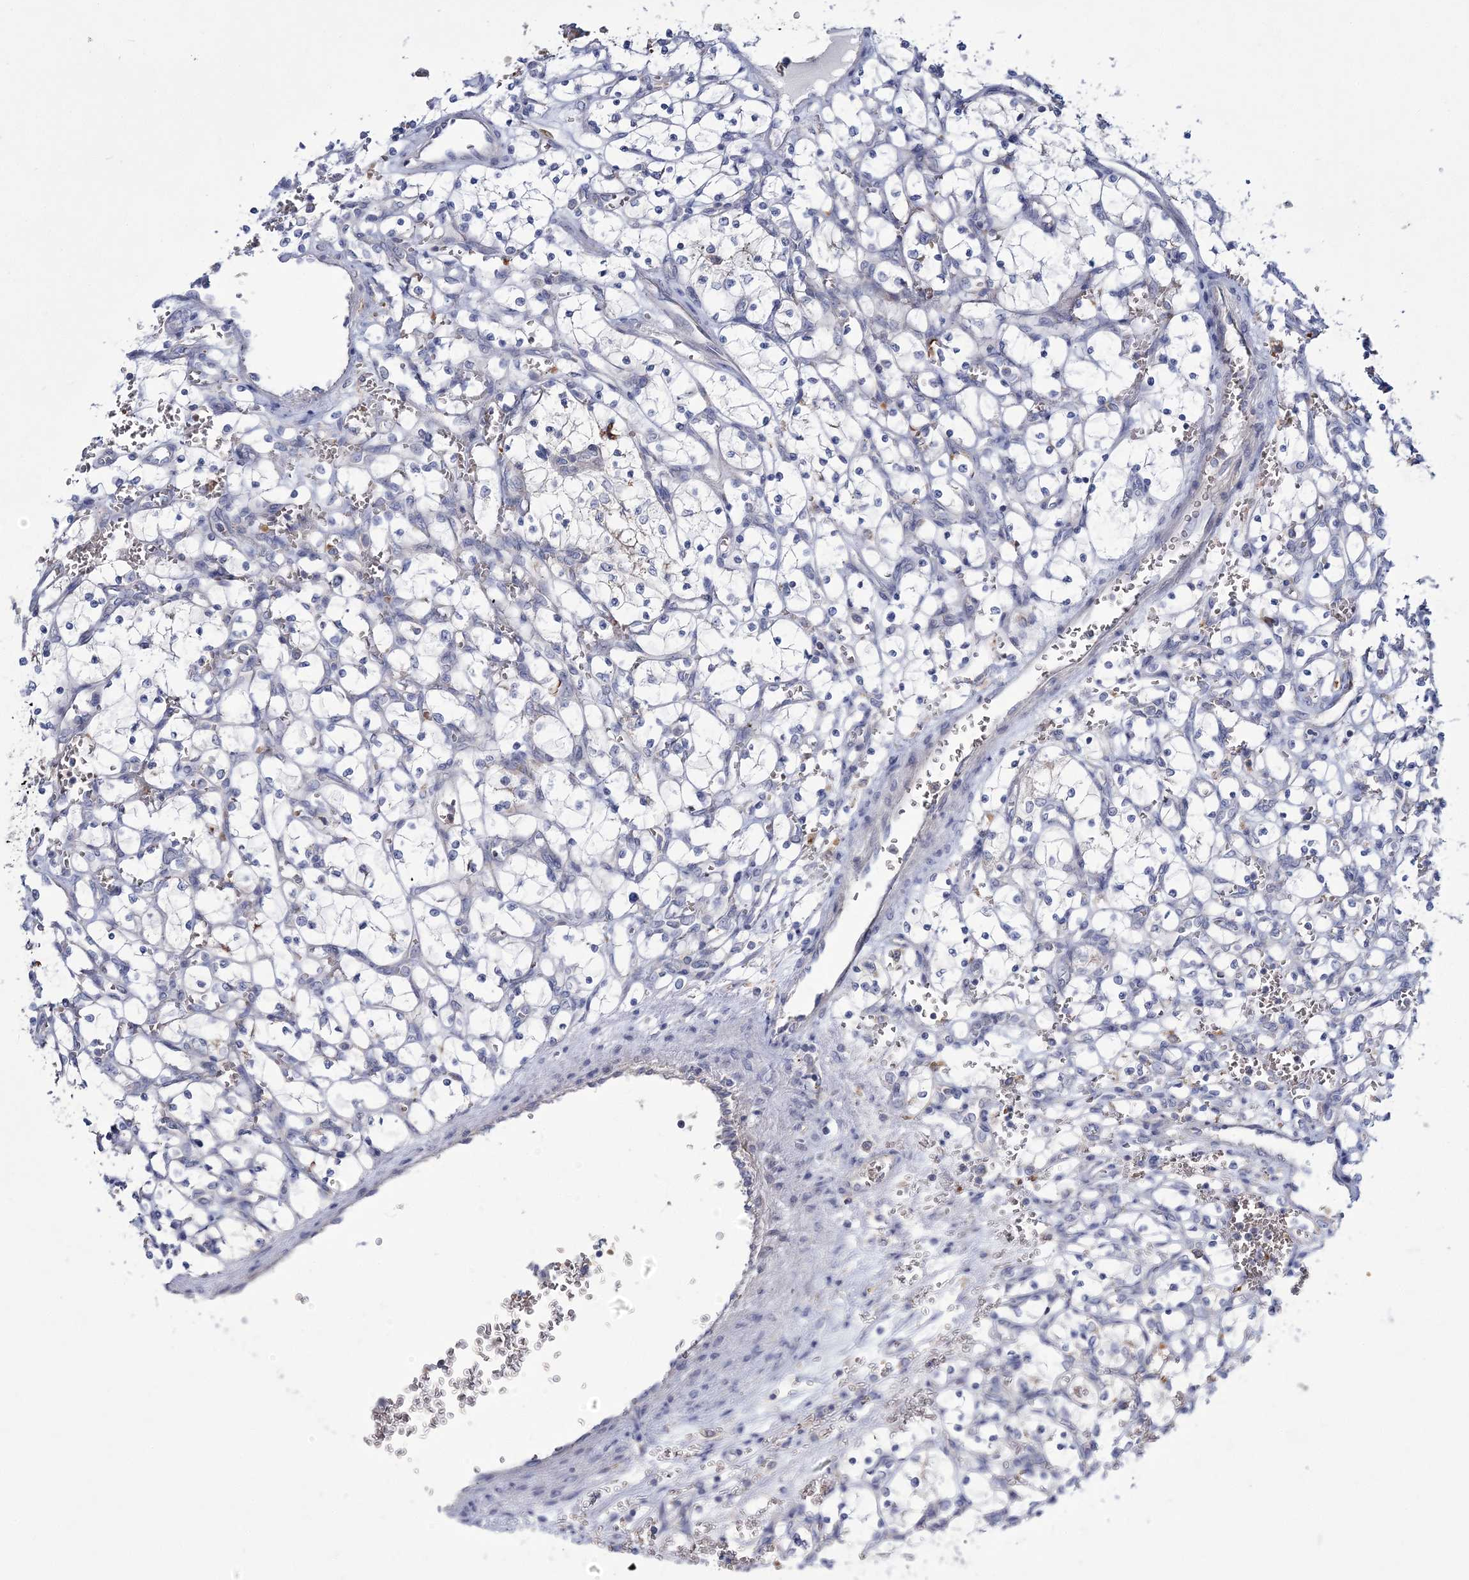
{"staining": {"intensity": "negative", "quantity": "none", "location": "none"}, "tissue": "renal cancer", "cell_type": "Tumor cells", "image_type": "cancer", "snomed": [{"axis": "morphology", "description": "Adenocarcinoma, NOS"}, {"axis": "topography", "description": "Kidney"}], "caption": "A high-resolution micrograph shows immunohistochemistry staining of adenocarcinoma (renal), which exhibits no significant staining in tumor cells. (DAB immunohistochemistry with hematoxylin counter stain).", "gene": "ATP11B", "patient": {"sex": "female", "age": 69}}